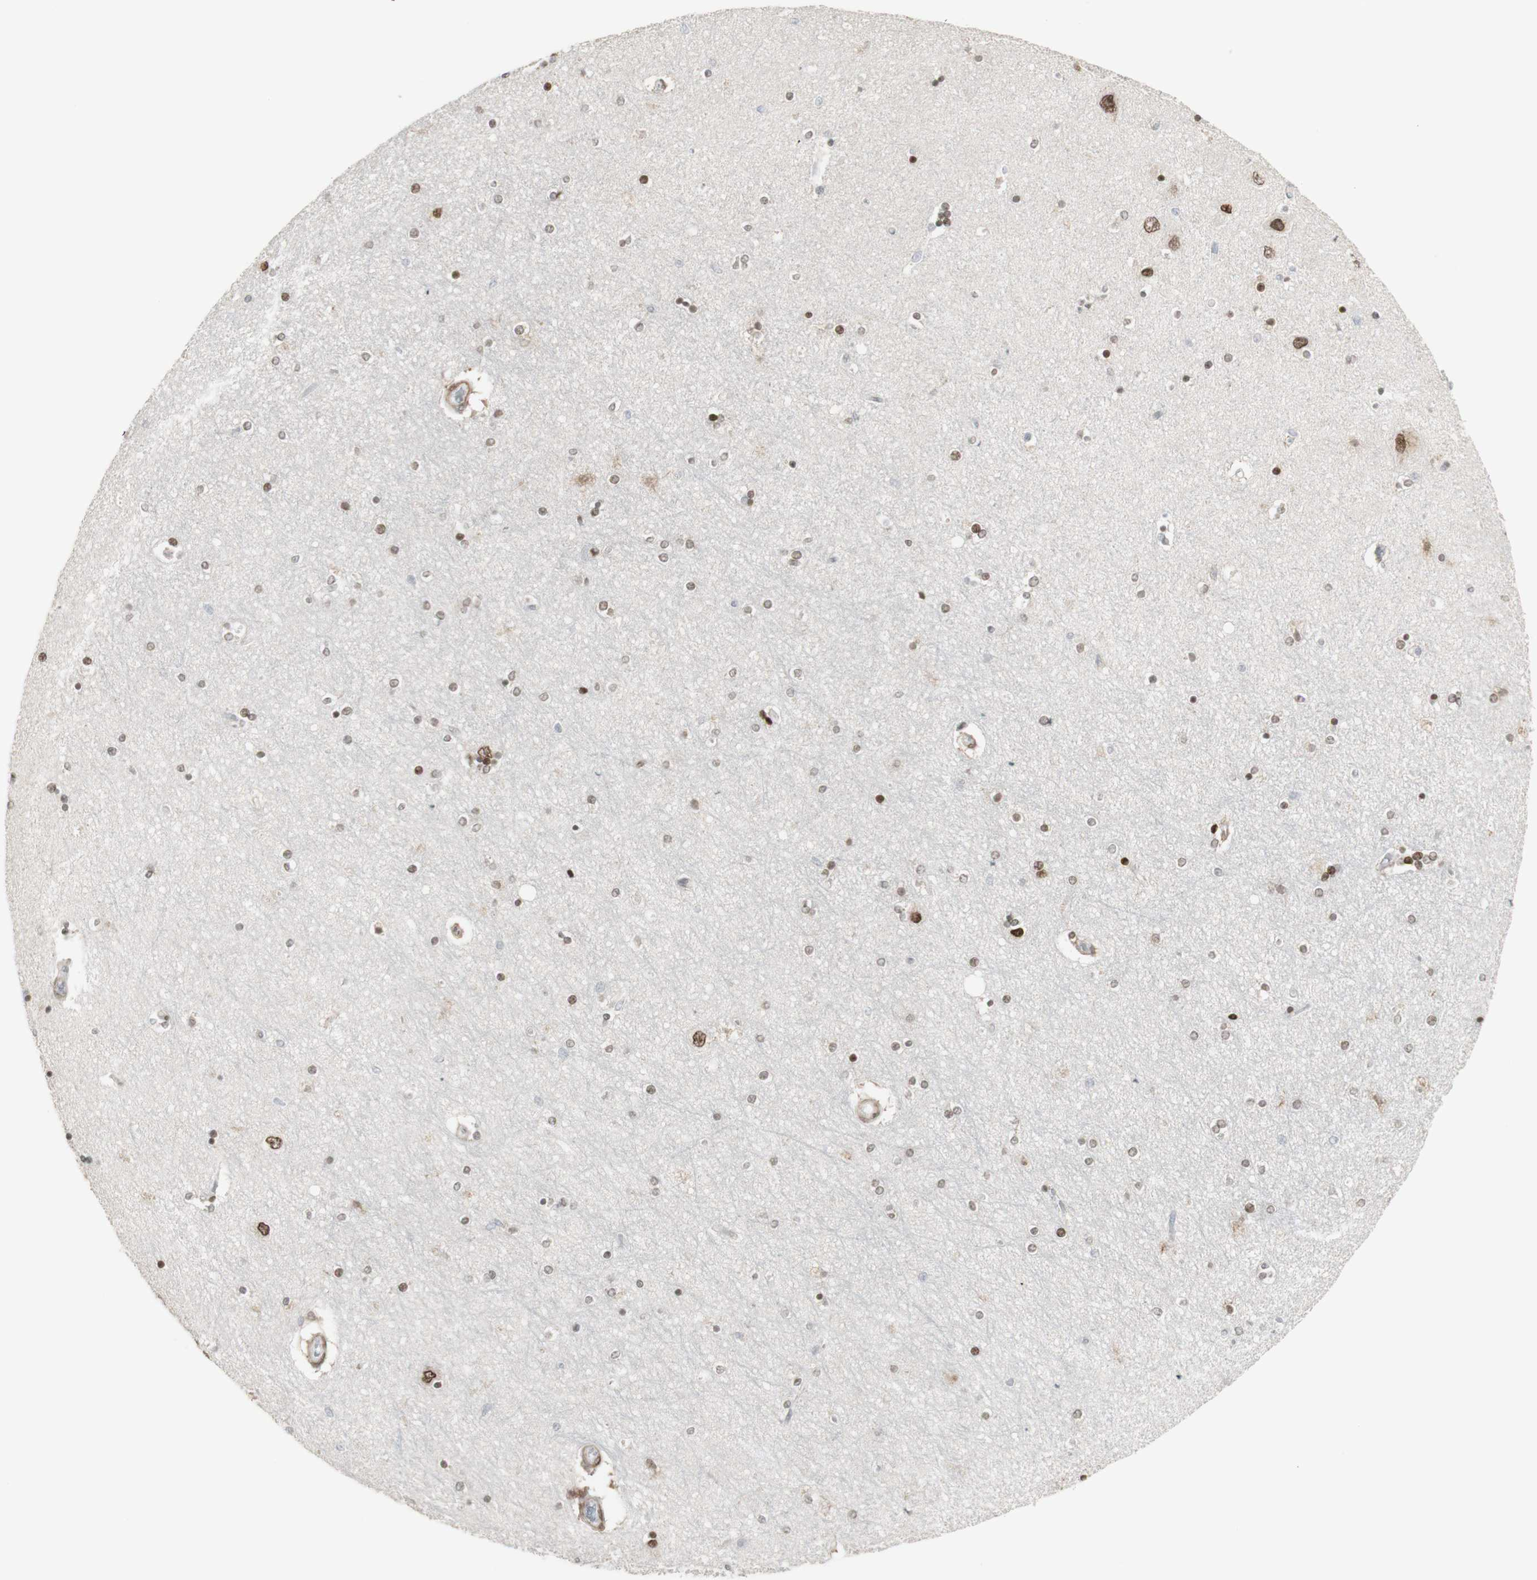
{"staining": {"intensity": "moderate", "quantity": "25%-75%", "location": "nuclear"}, "tissue": "hippocampus", "cell_type": "Glial cells", "image_type": "normal", "snomed": [{"axis": "morphology", "description": "Normal tissue, NOS"}, {"axis": "topography", "description": "Hippocampus"}], "caption": "Immunohistochemistry (IHC) of unremarkable hippocampus reveals medium levels of moderate nuclear staining in approximately 25%-75% of glial cells. Nuclei are stained in blue.", "gene": "C1orf116", "patient": {"sex": "female", "age": 54}}